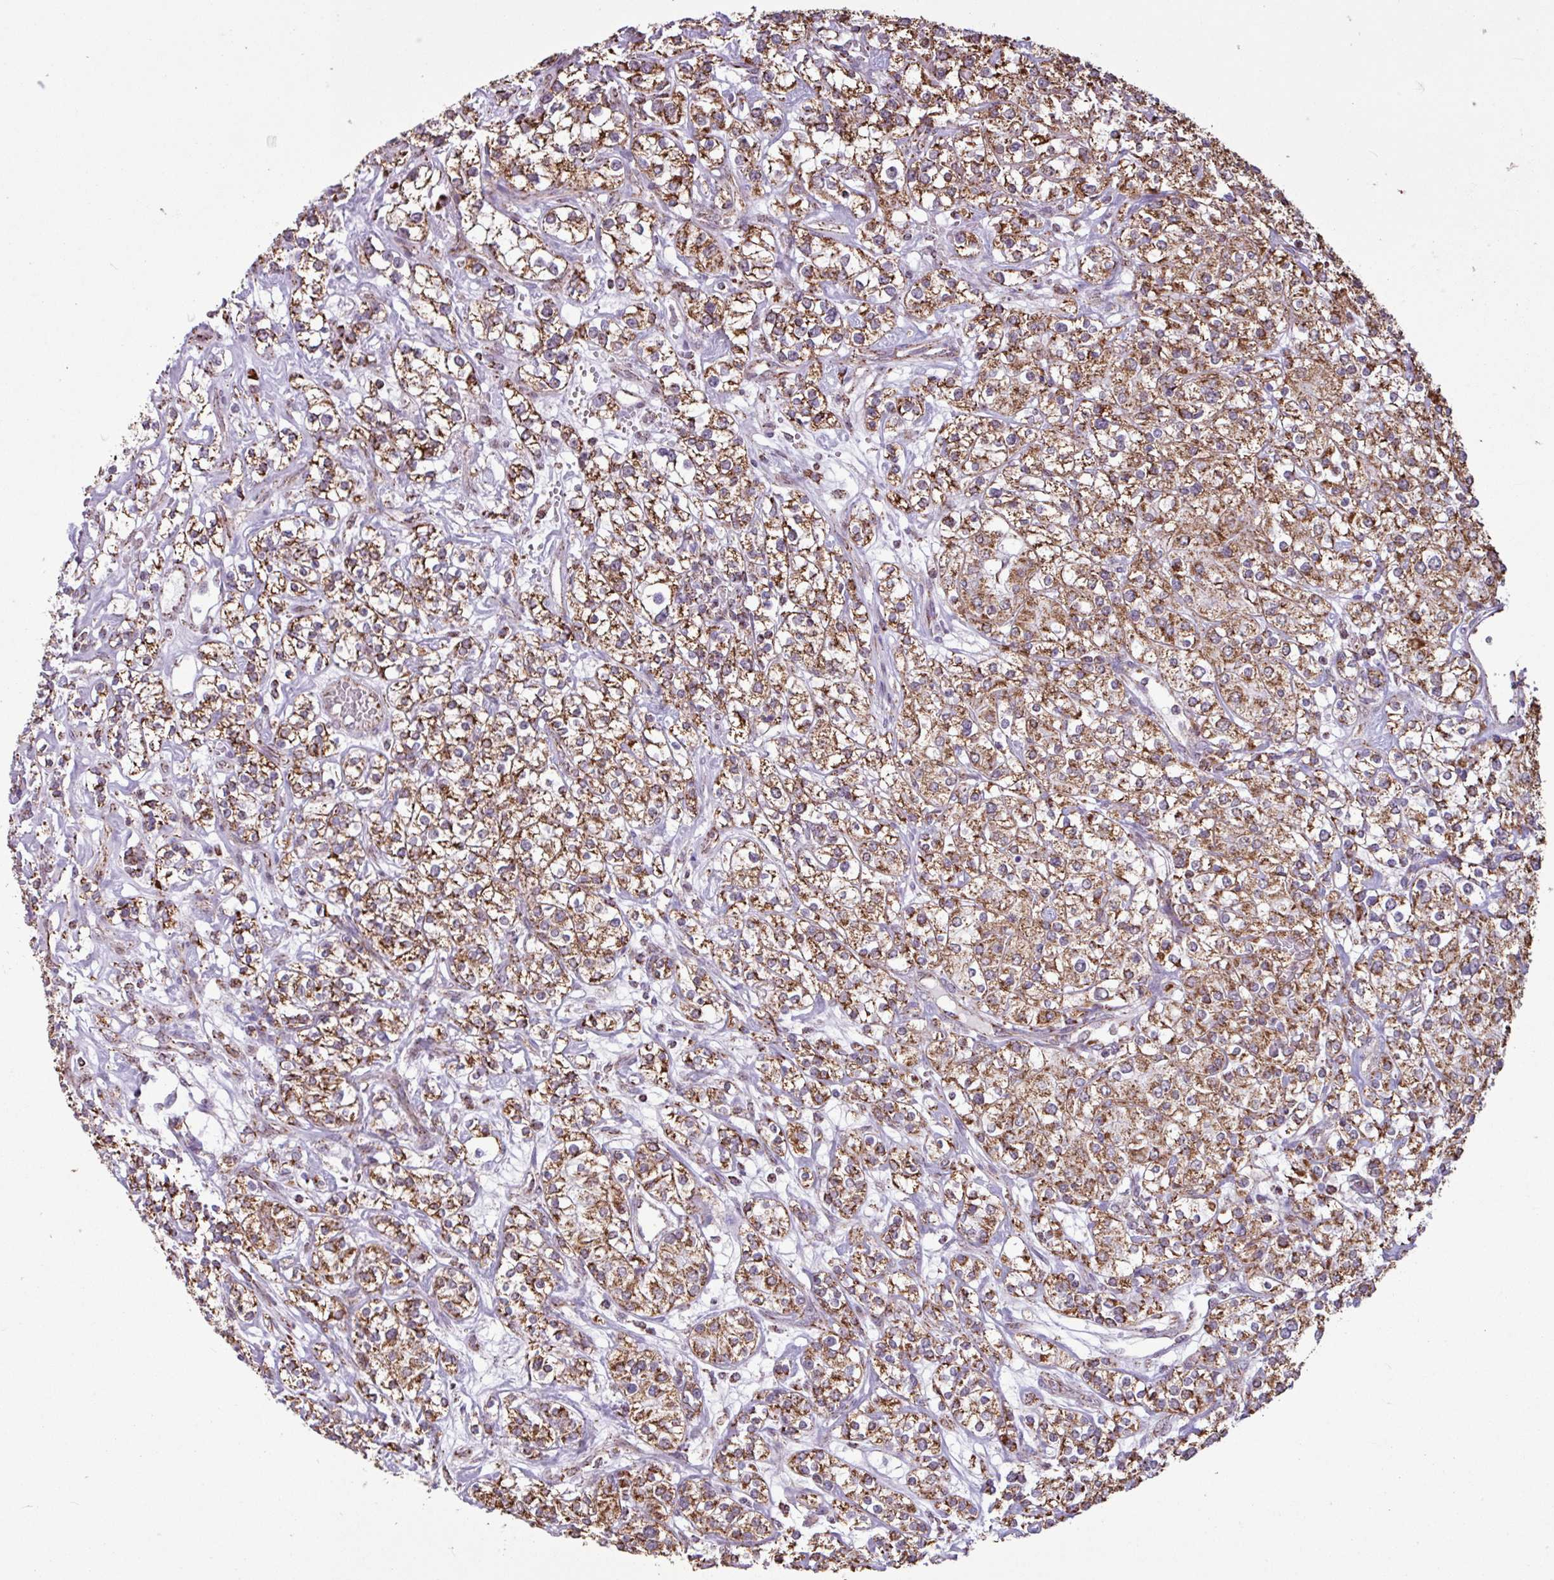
{"staining": {"intensity": "strong", "quantity": ">75%", "location": "cytoplasmic/membranous"}, "tissue": "renal cancer", "cell_type": "Tumor cells", "image_type": "cancer", "snomed": [{"axis": "morphology", "description": "Adenocarcinoma, NOS"}, {"axis": "topography", "description": "Kidney"}], "caption": "Immunohistochemical staining of renal cancer reveals strong cytoplasmic/membranous protein expression in about >75% of tumor cells. (DAB IHC, brown staining for protein, blue staining for nuclei).", "gene": "ALG8", "patient": {"sex": "male", "age": 77}}